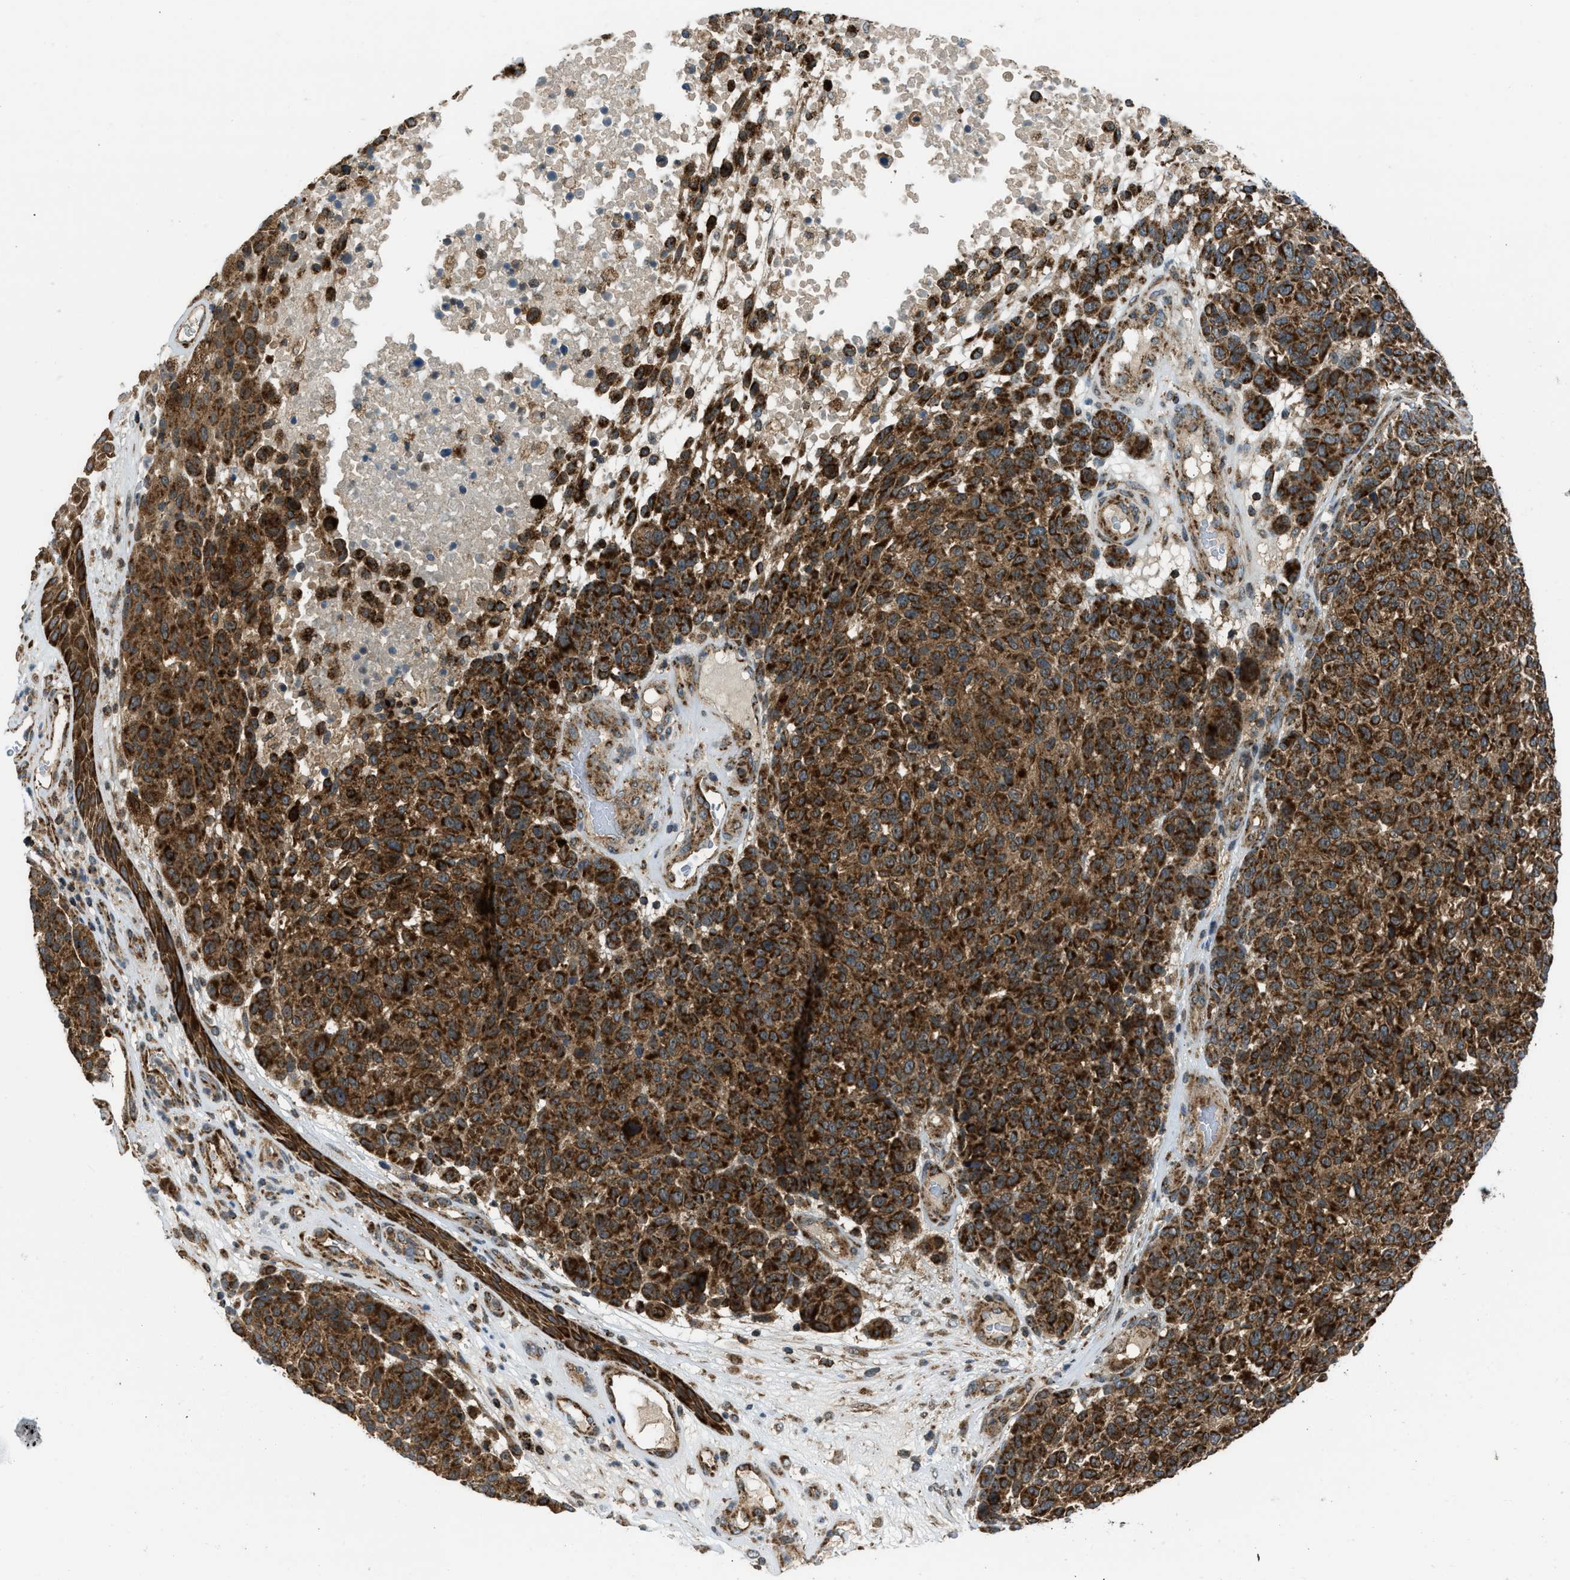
{"staining": {"intensity": "strong", "quantity": ">75%", "location": "cytoplasmic/membranous"}, "tissue": "melanoma", "cell_type": "Tumor cells", "image_type": "cancer", "snomed": [{"axis": "morphology", "description": "Malignant melanoma, NOS"}, {"axis": "topography", "description": "Skin"}], "caption": "The micrograph demonstrates immunohistochemical staining of melanoma. There is strong cytoplasmic/membranous positivity is present in approximately >75% of tumor cells. Immunohistochemistry stains the protein in brown and the nuclei are stained blue.", "gene": "SESN2", "patient": {"sex": "male", "age": 59}}